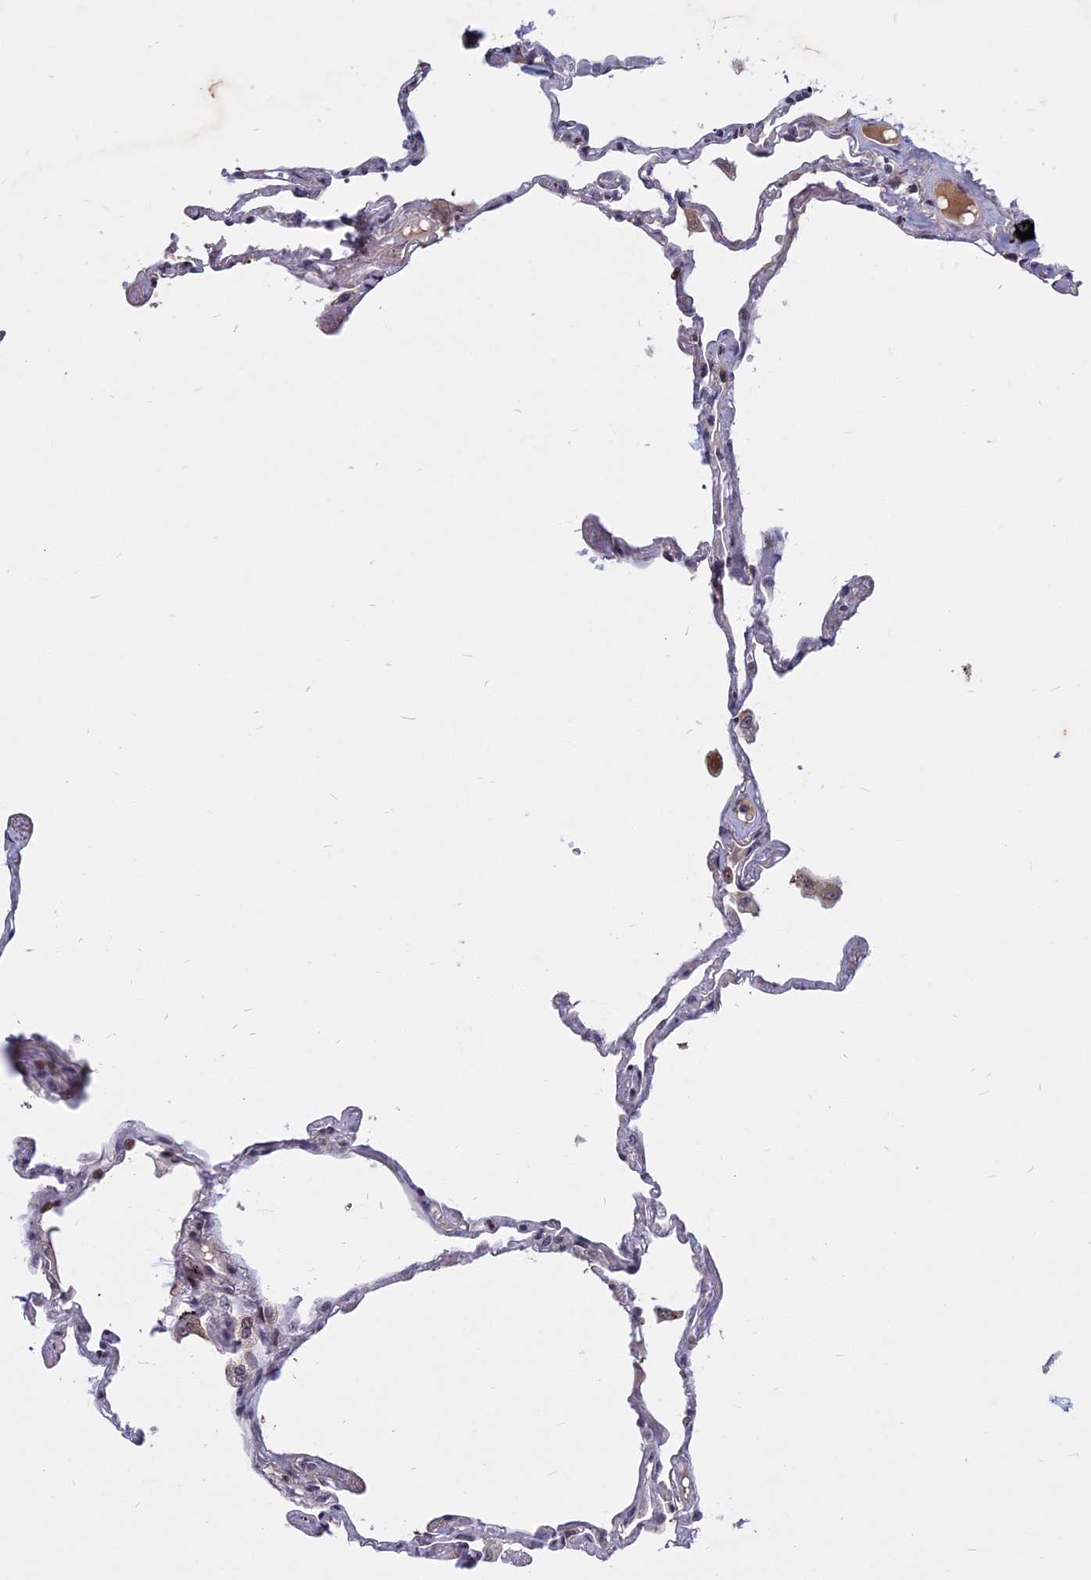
{"staining": {"intensity": "moderate", "quantity": "25%-75%", "location": "nuclear"}, "tissue": "lung", "cell_type": "Alveolar cells", "image_type": "normal", "snomed": [{"axis": "morphology", "description": "Normal tissue, NOS"}, {"axis": "topography", "description": "Lung"}], "caption": "Brown immunohistochemical staining in normal human lung shows moderate nuclear positivity in approximately 25%-75% of alveolar cells.", "gene": "CDC7", "patient": {"sex": "female", "age": 67}}